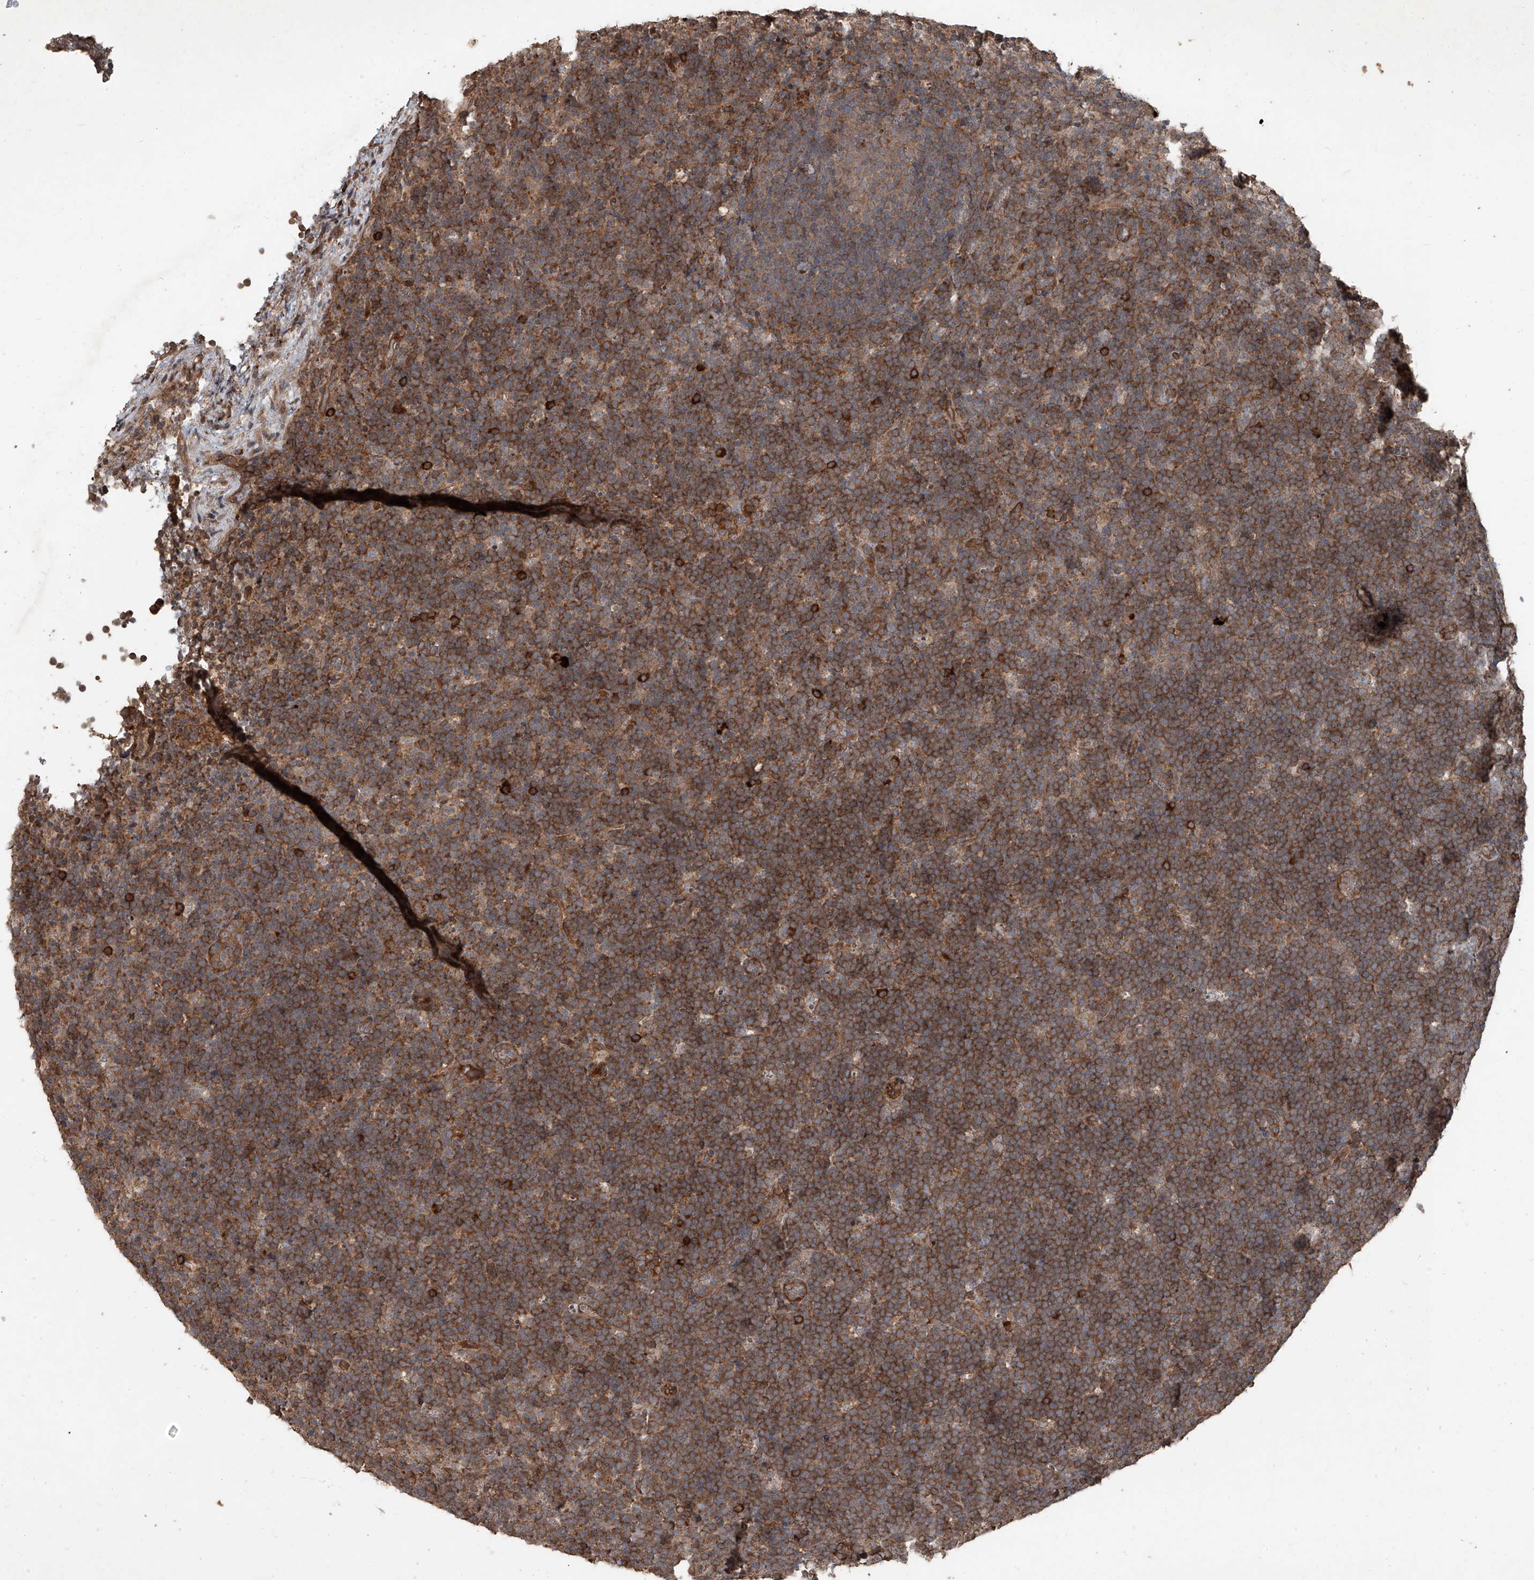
{"staining": {"intensity": "strong", "quantity": ">75%", "location": "cytoplasmic/membranous"}, "tissue": "lymphoma", "cell_type": "Tumor cells", "image_type": "cancer", "snomed": [{"axis": "morphology", "description": "Malignant lymphoma, non-Hodgkin's type, High grade"}, {"axis": "topography", "description": "Lymph node"}], "caption": "About >75% of tumor cells in malignant lymphoma, non-Hodgkin's type (high-grade) demonstrate strong cytoplasmic/membranous protein staining as visualized by brown immunohistochemical staining.", "gene": "CCN1", "patient": {"sex": "male", "age": 13}}